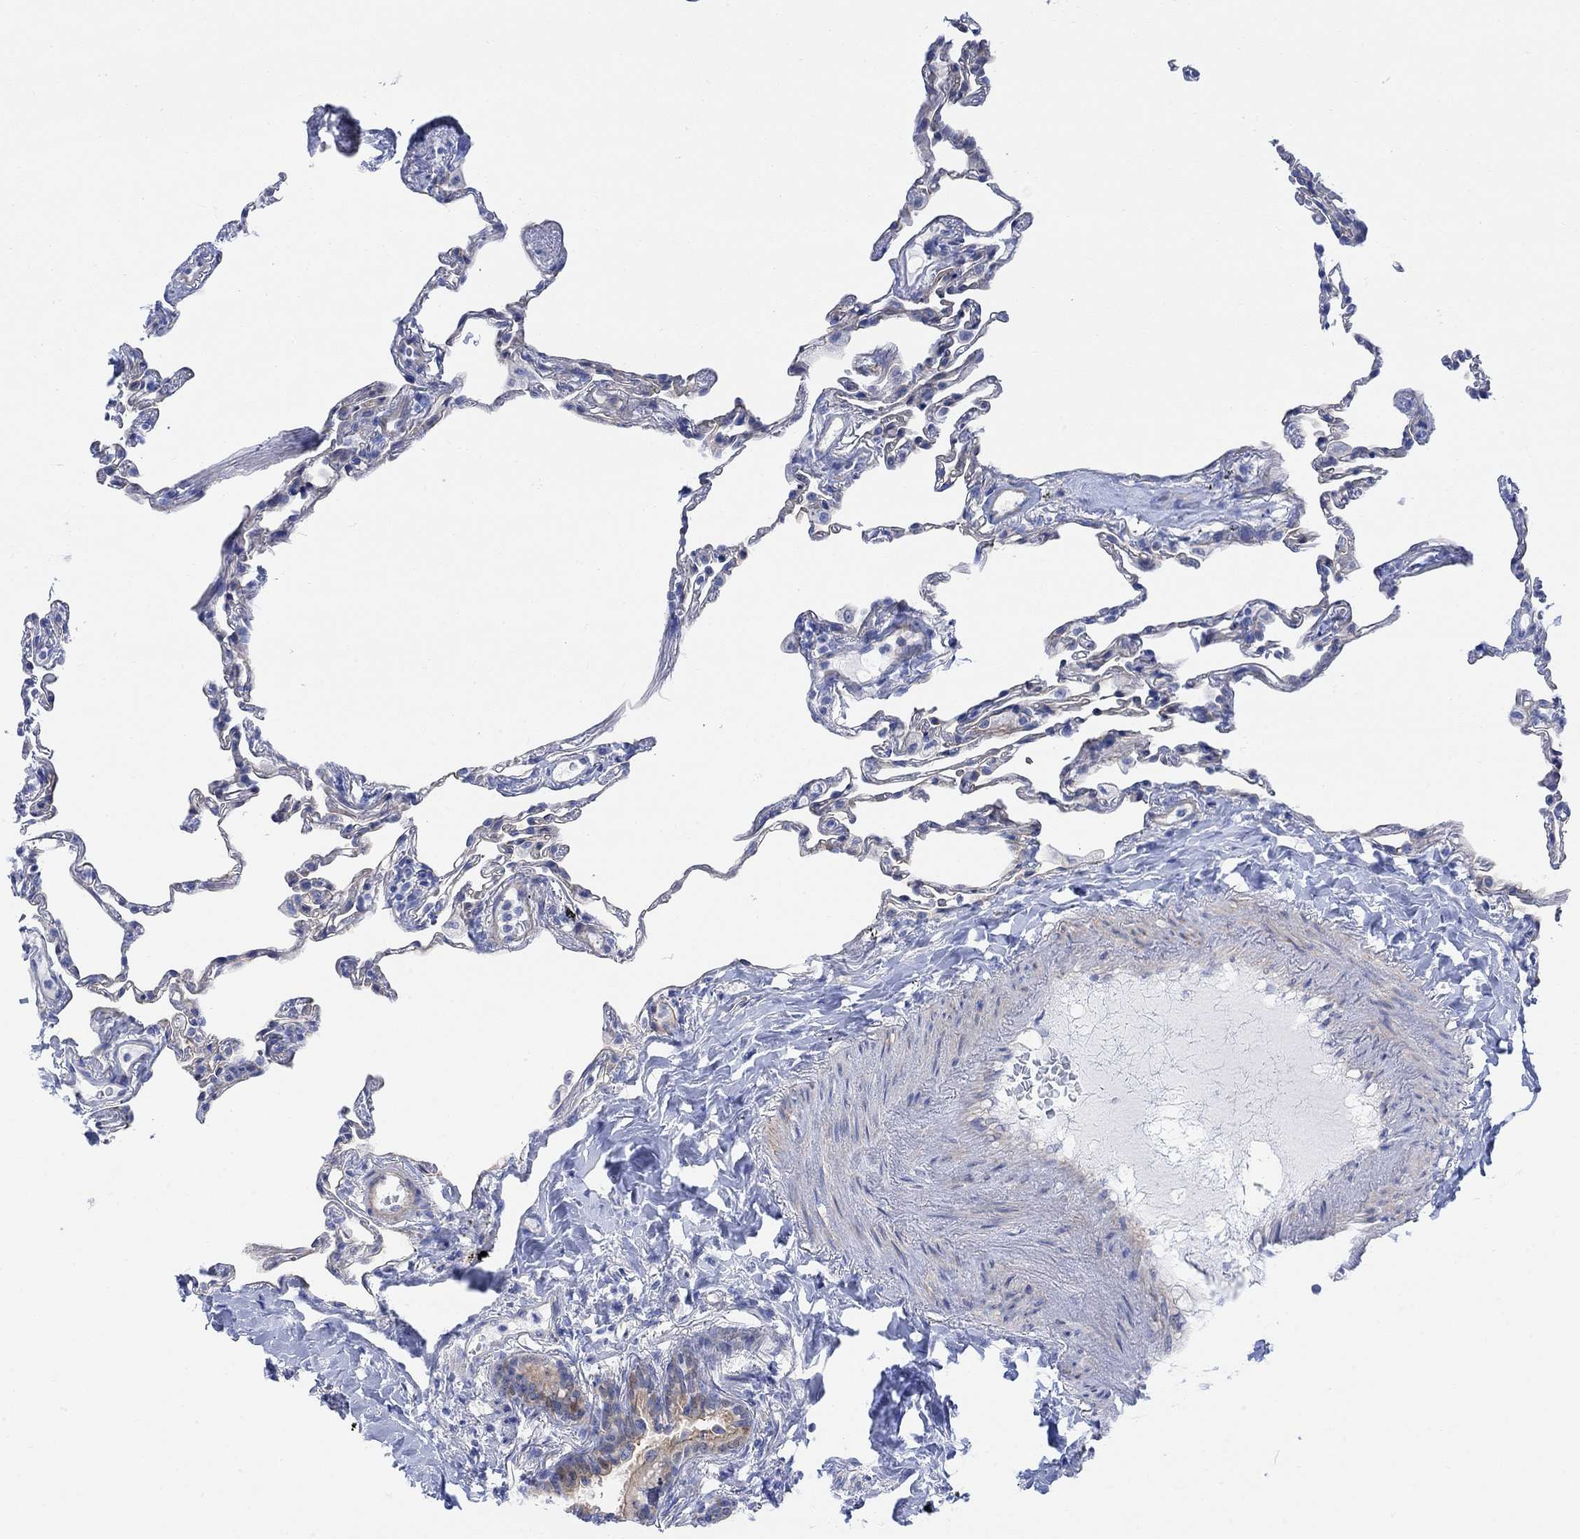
{"staining": {"intensity": "negative", "quantity": "none", "location": "none"}, "tissue": "lung", "cell_type": "Alveolar cells", "image_type": "normal", "snomed": [{"axis": "morphology", "description": "Normal tissue, NOS"}, {"axis": "topography", "description": "Lung"}], "caption": "This is an immunohistochemistry image of normal lung. There is no positivity in alveolar cells.", "gene": "TLDC2", "patient": {"sex": "female", "age": 57}}